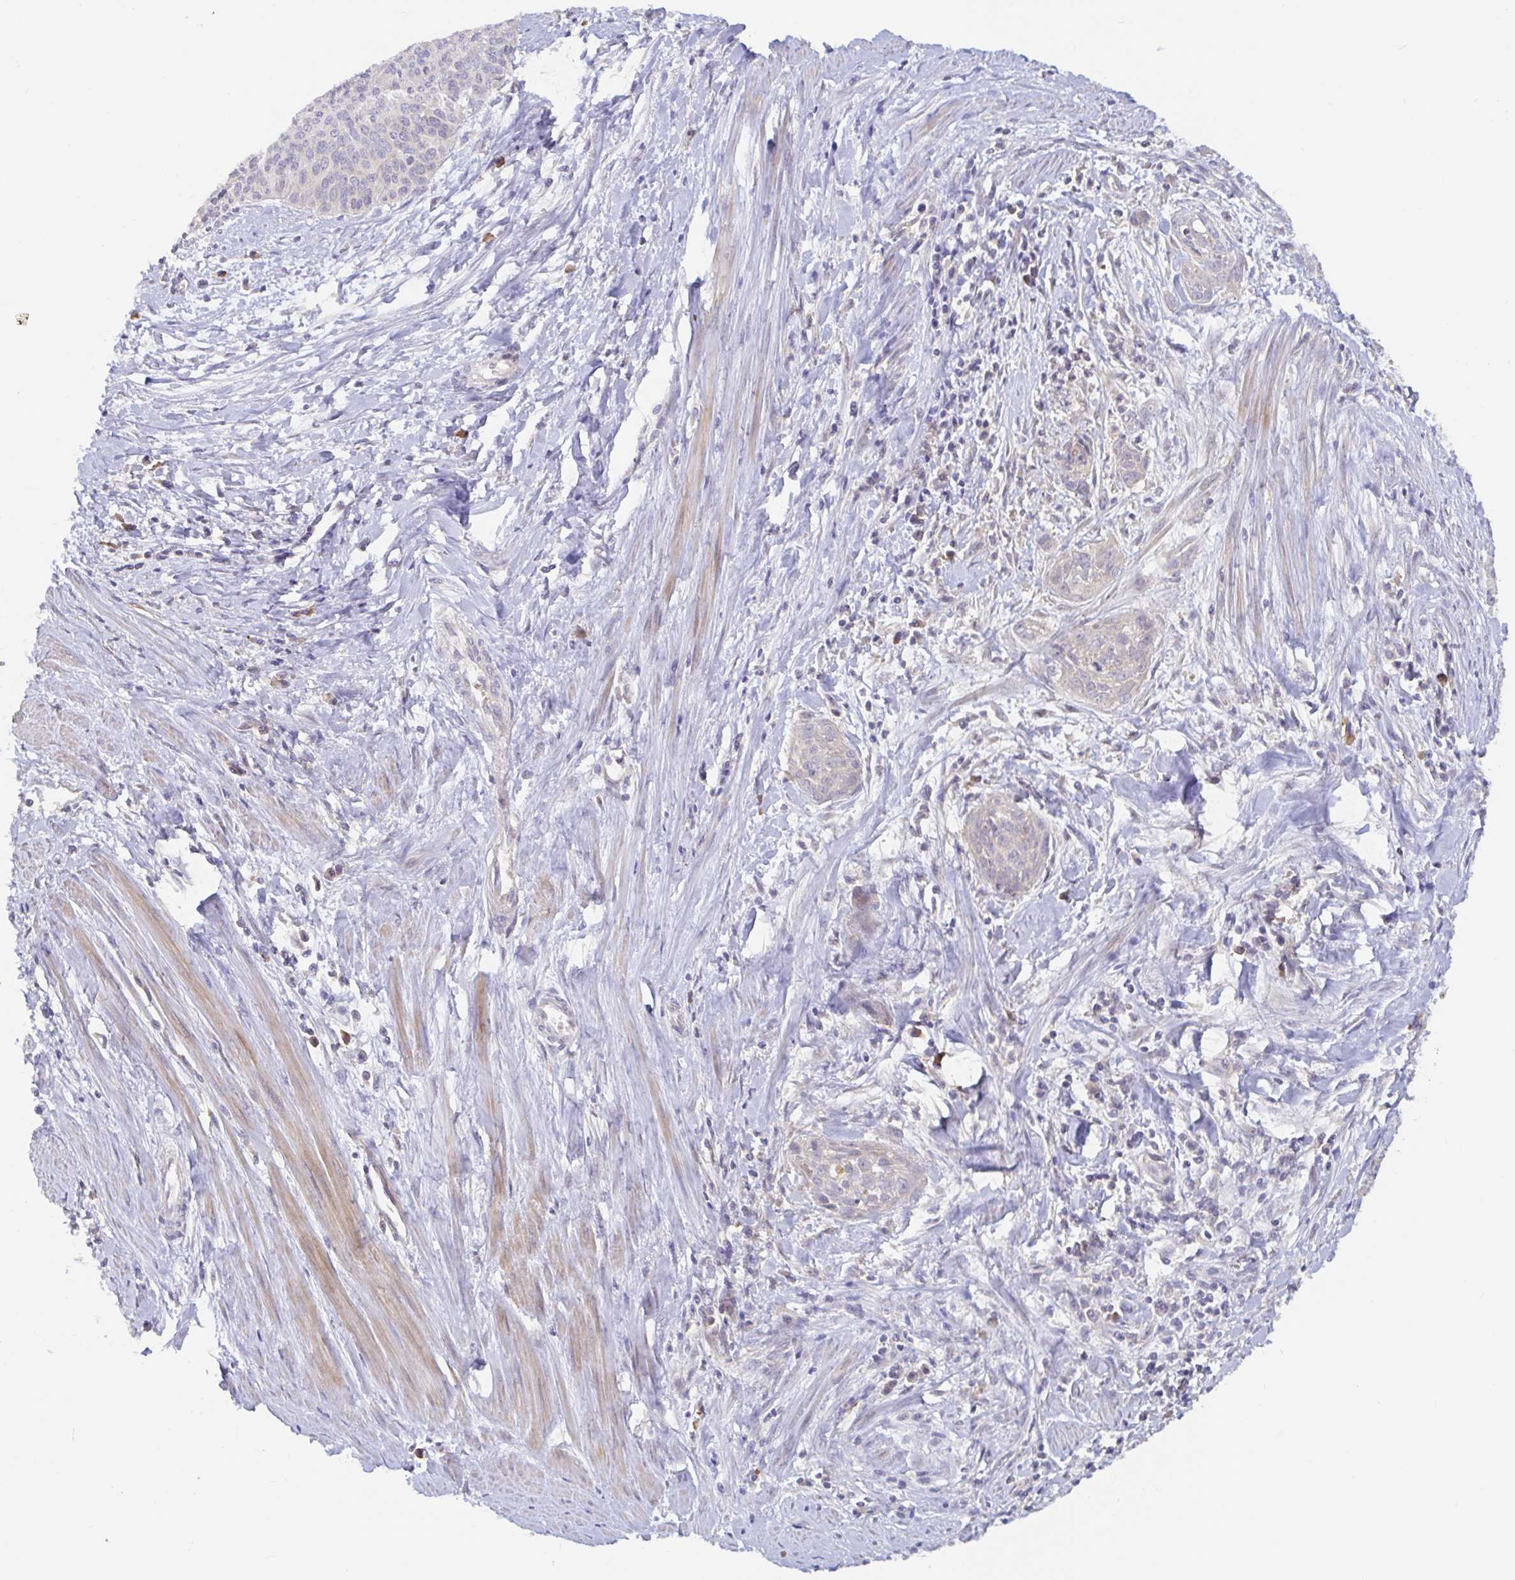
{"staining": {"intensity": "negative", "quantity": "none", "location": "none"}, "tissue": "cervical cancer", "cell_type": "Tumor cells", "image_type": "cancer", "snomed": [{"axis": "morphology", "description": "Squamous cell carcinoma, NOS"}, {"axis": "topography", "description": "Cervix"}], "caption": "Human cervical cancer (squamous cell carcinoma) stained for a protein using IHC reveals no positivity in tumor cells.", "gene": "LARP1", "patient": {"sex": "female", "age": 55}}